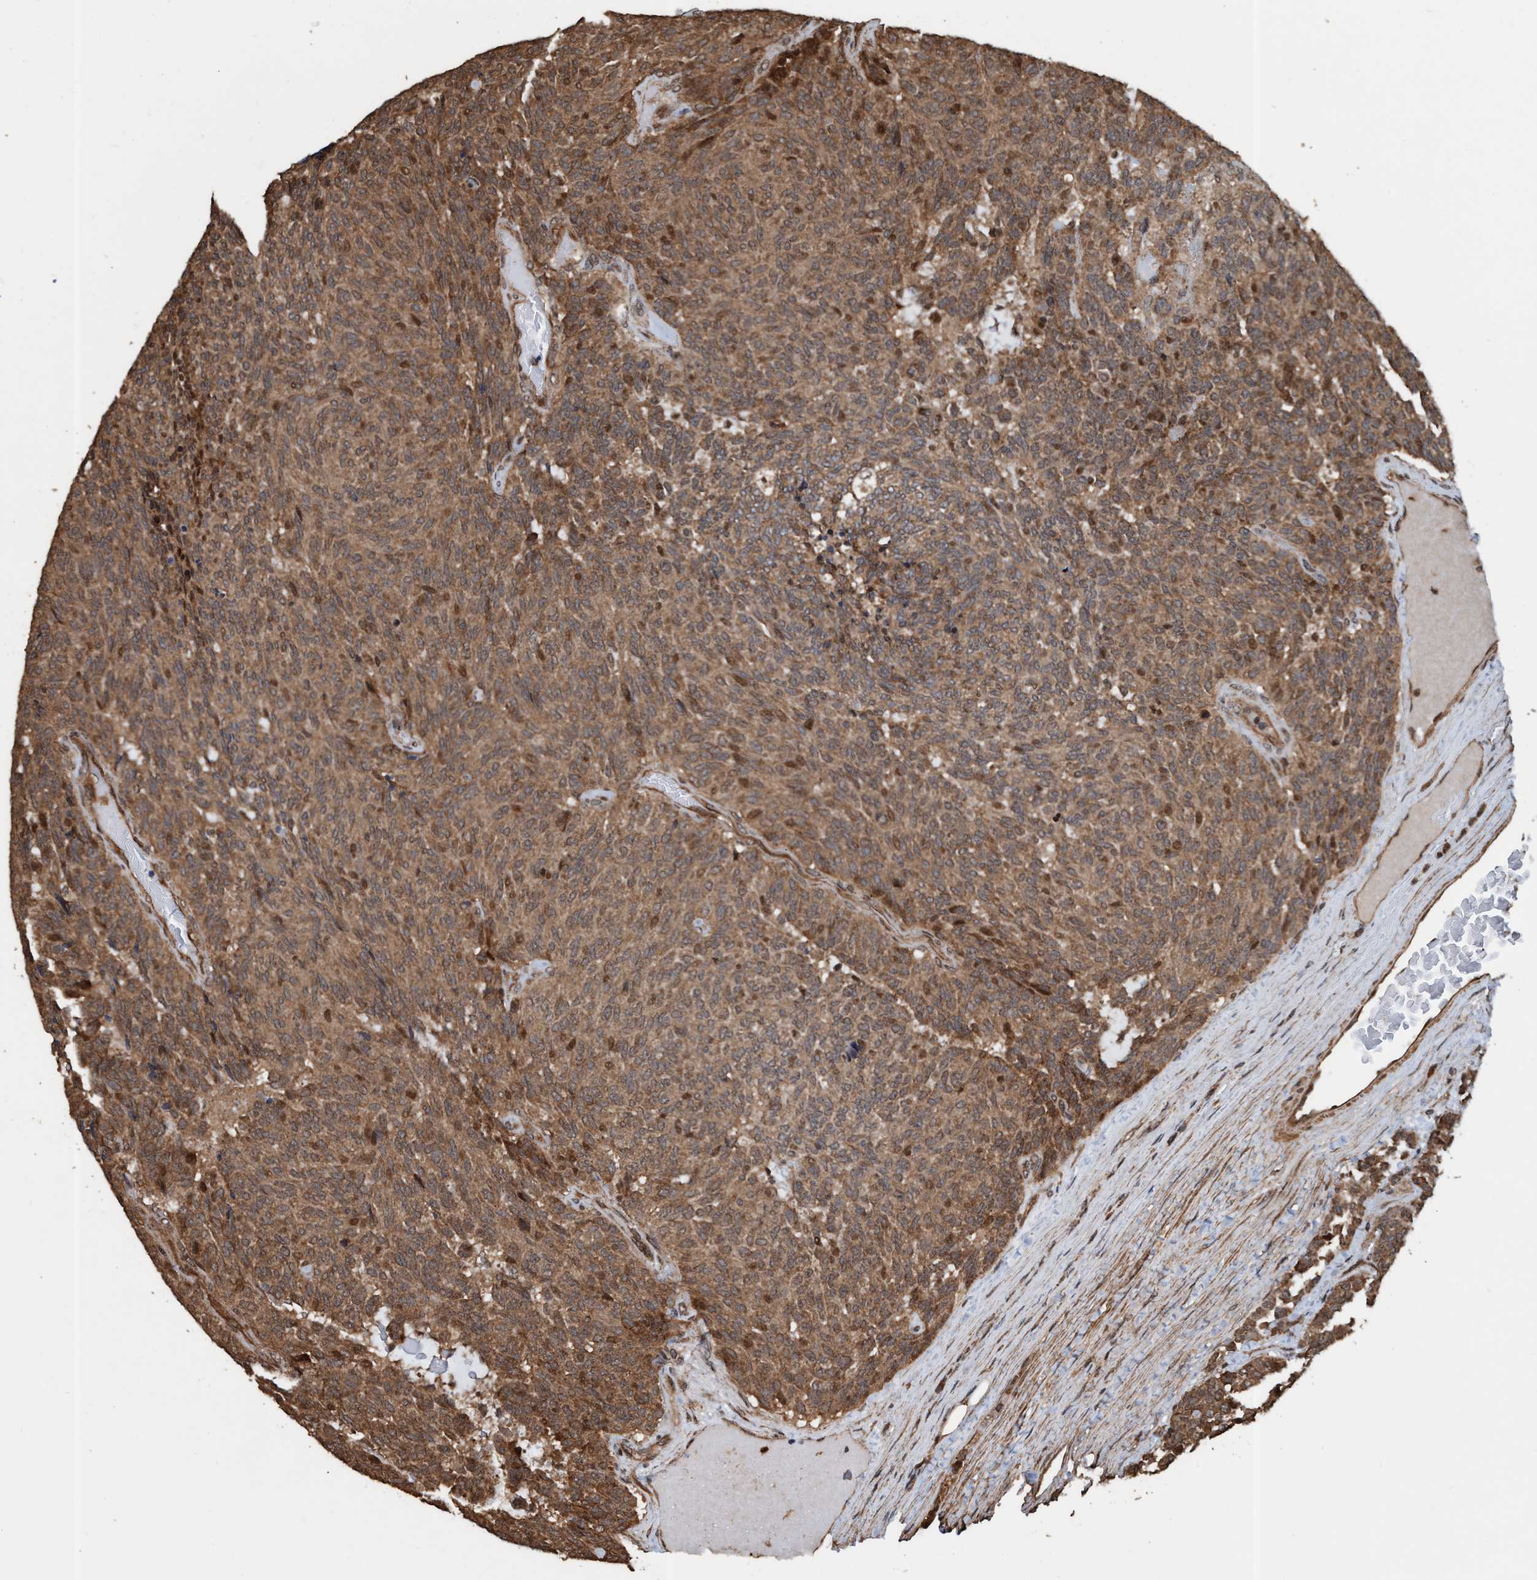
{"staining": {"intensity": "moderate", "quantity": ">75%", "location": "cytoplasmic/membranous,nuclear"}, "tissue": "carcinoid", "cell_type": "Tumor cells", "image_type": "cancer", "snomed": [{"axis": "morphology", "description": "Carcinoid, malignant, NOS"}, {"axis": "topography", "description": "Pancreas"}], "caption": "There is medium levels of moderate cytoplasmic/membranous and nuclear expression in tumor cells of malignant carcinoid, as demonstrated by immunohistochemical staining (brown color).", "gene": "TRPC7", "patient": {"sex": "female", "age": 54}}